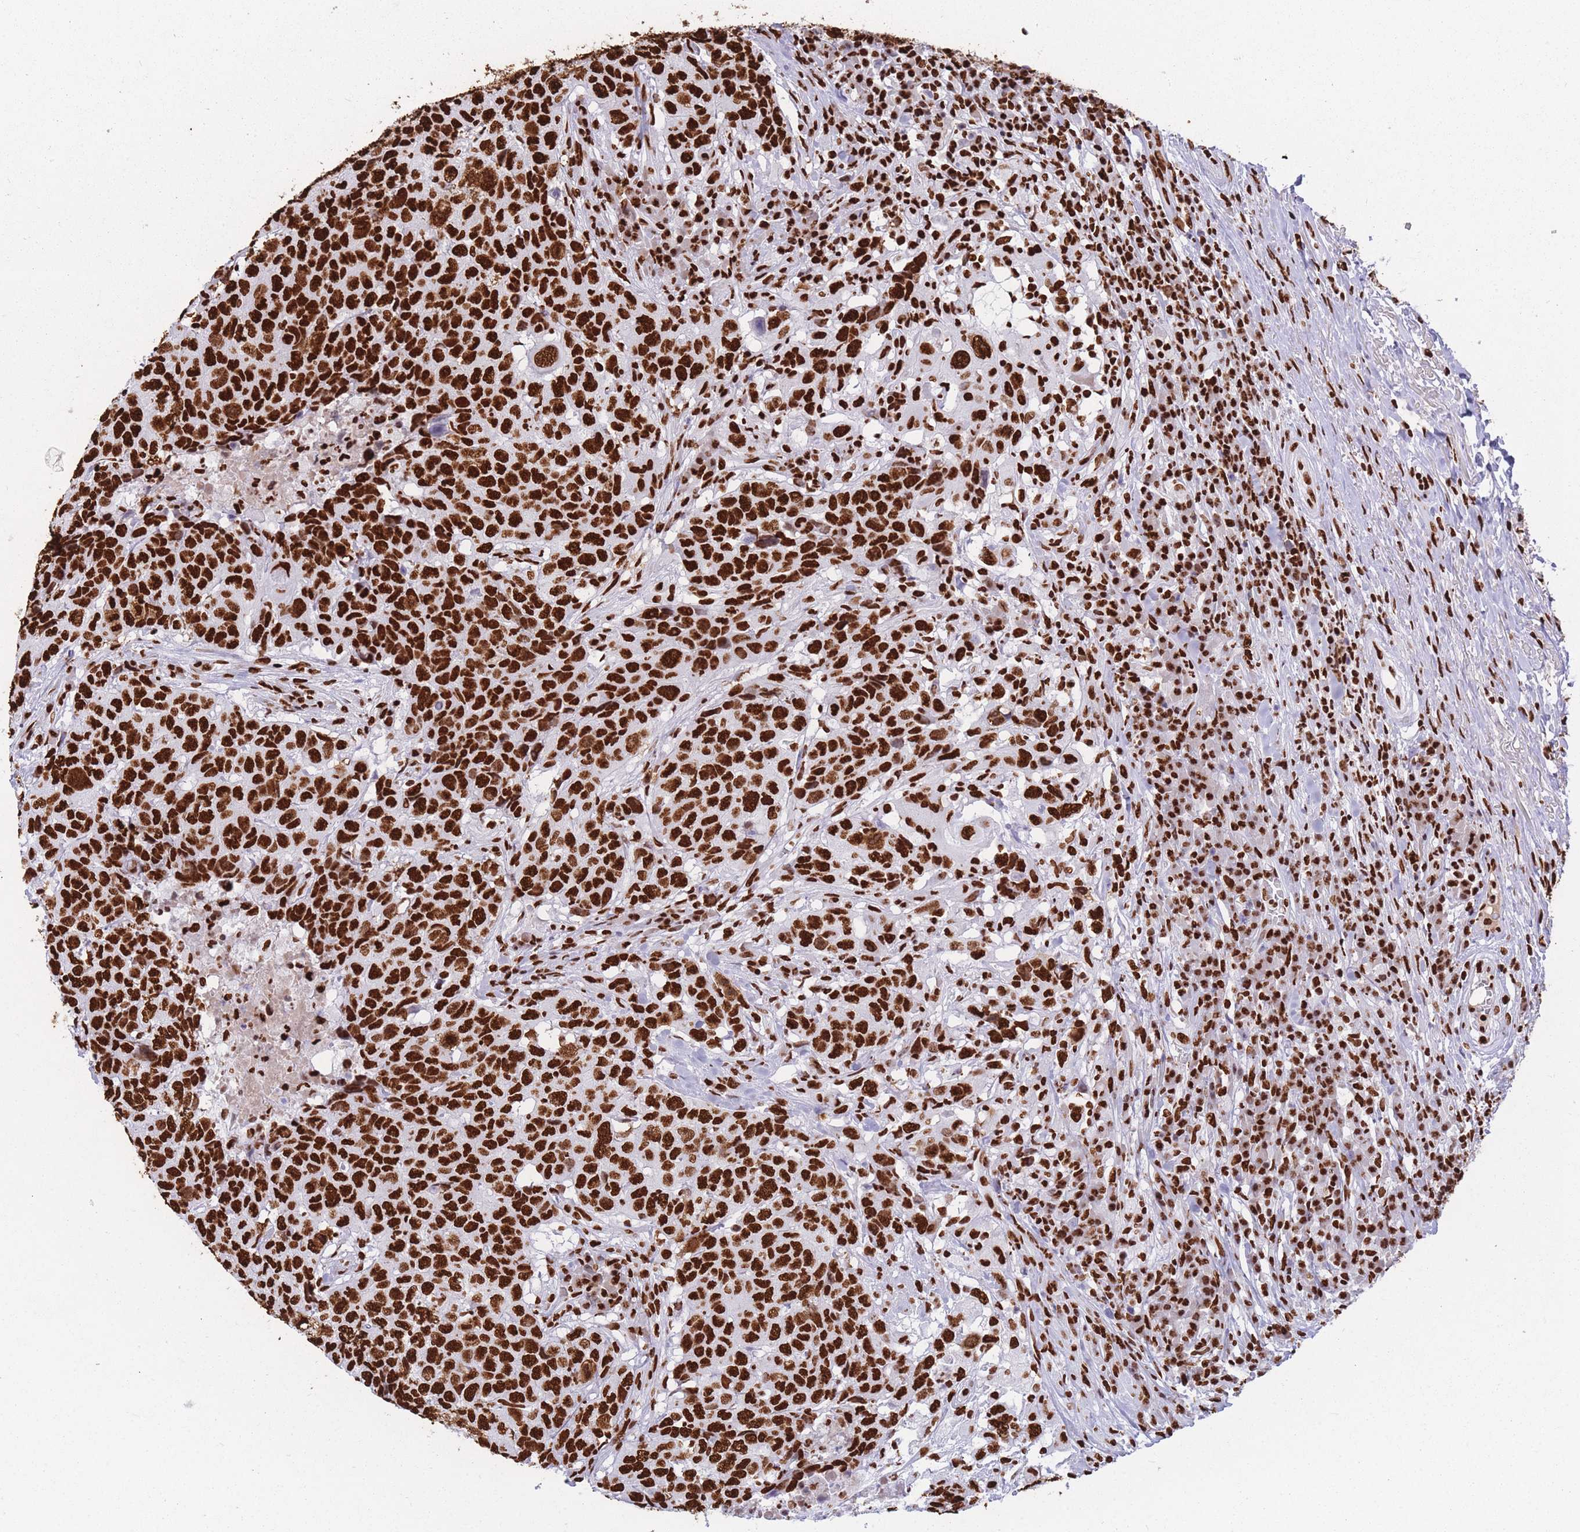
{"staining": {"intensity": "strong", "quantity": ">75%", "location": "nuclear"}, "tissue": "head and neck cancer", "cell_type": "Tumor cells", "image_type": "cancer", "snomed": [{"axis": "morphology", "description": "Normal tissue, NOS"}, {"axis": "morphology", "description": "Squamous cell carcinoma, NOS"}, {"axis": "topography", "description": "Skeletal muscle"}, {"axis": "topography", "description": "Vascular tissue"}, {"axis": "topography", "description": "Peripheral nerve tissue"}, {"axis": "topography", "description": "Head-Neck"}], "caption": "Immunohistochemical staining of human head and neck cancer displays high levels of strong nuclear staining in approximately >75% of tumor cells.", "gene": "HNRNPUL1", "patient": {"sex": "male", "age": 66}}